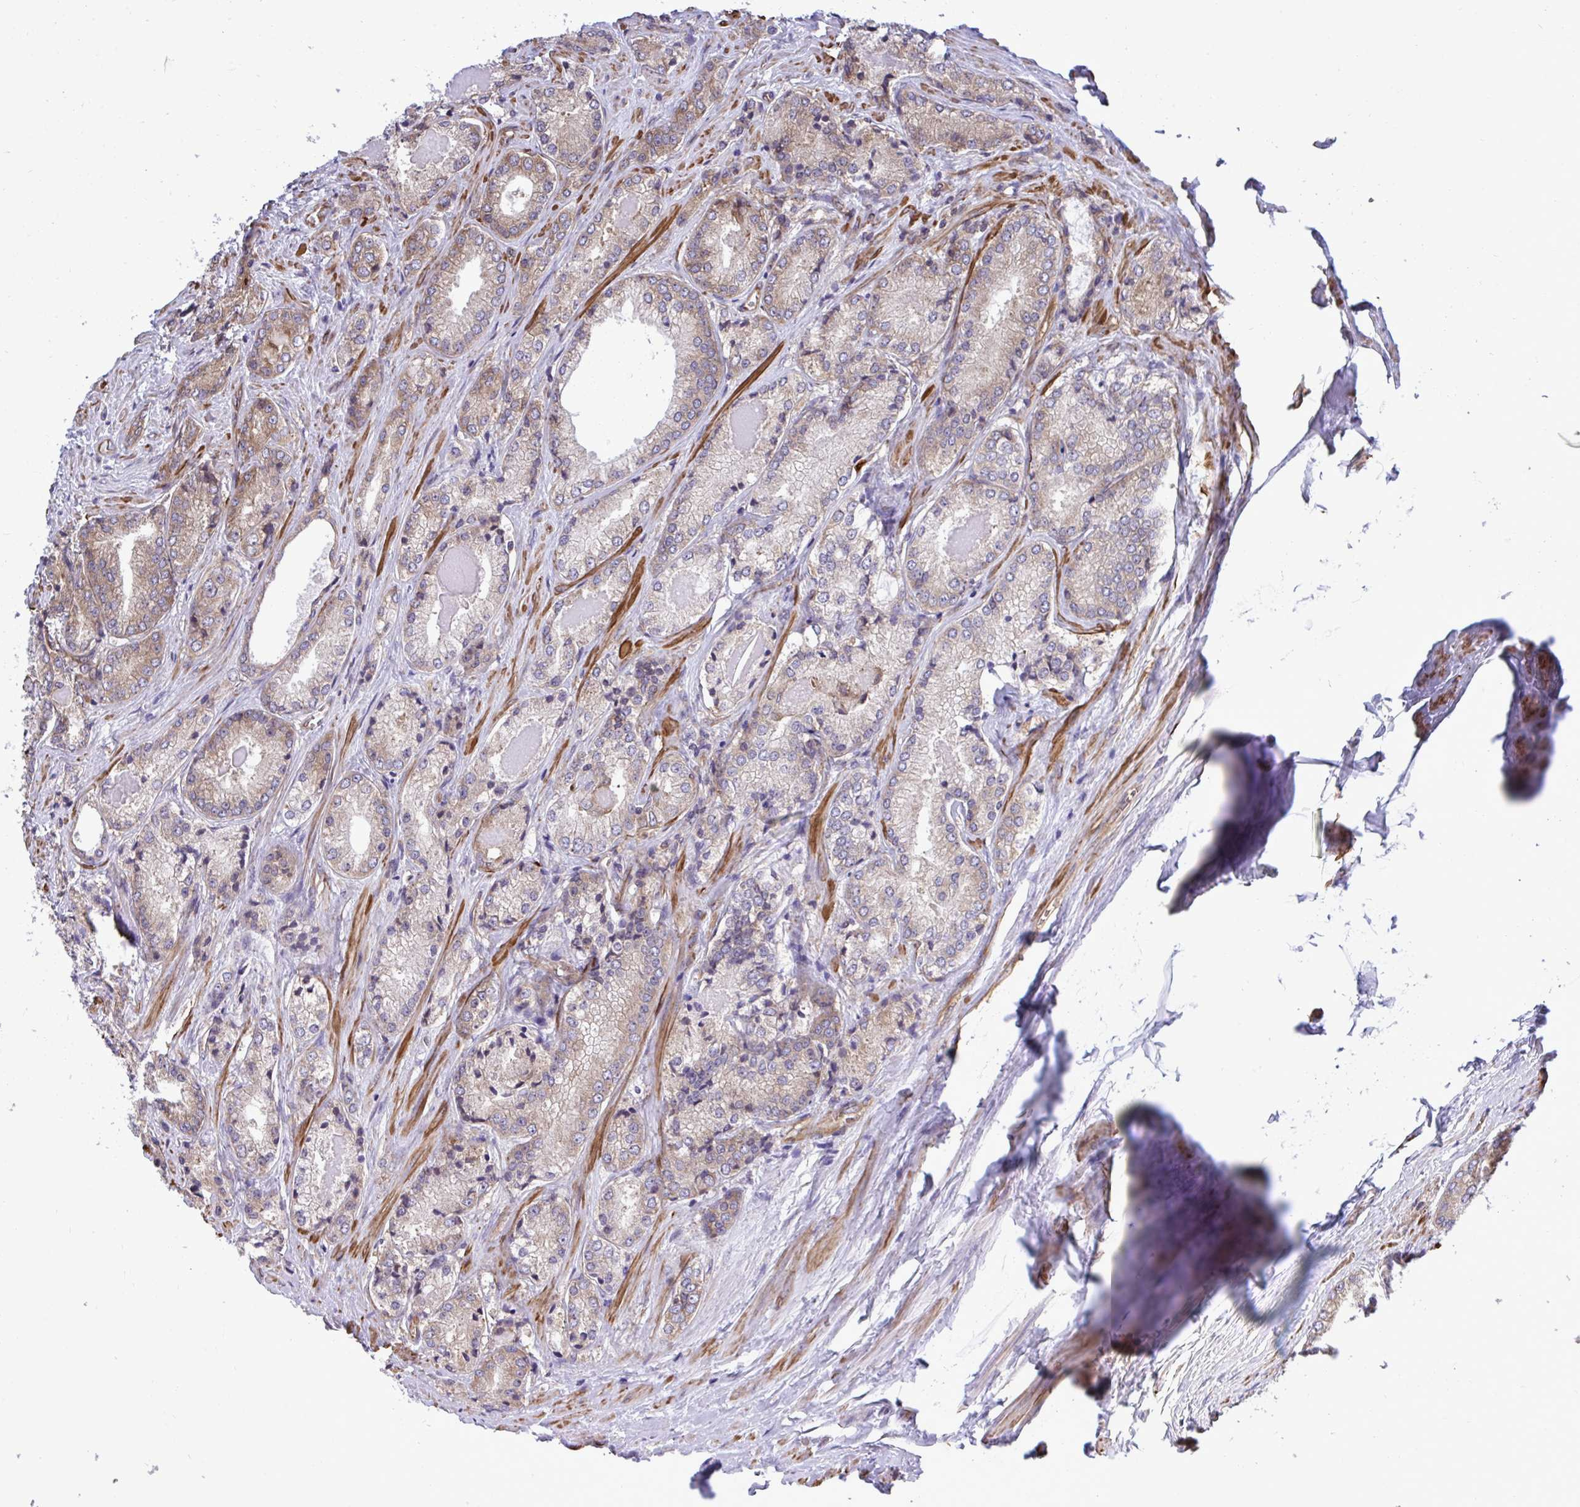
{"staining": {"intensity": "weak", "quantity": "25%-75%", "location": "cytoplasmic/membranous"}, "tissue": "prostate cancer", "cell_type": "Tumor cells", "image_type": "cancer", "snomed": [{"axis": "morphology", "description": "Adenocarcinoma, NOS"}, {"axis": "morphology", "description": "Adenocarcinoma, Low grade"}, {"axis": "topography", "description": "Prostate"}], "caption": "The histopathology image reveals immunohistochemical staining of prostate low-grade adenocarcinoma. There is weak cytoplasmic/membranous positivity is appreciated in approximately 25%-75% of tumor cells.", "gene": "RPS15", "patient": {"sex": "male", "age": 68}}